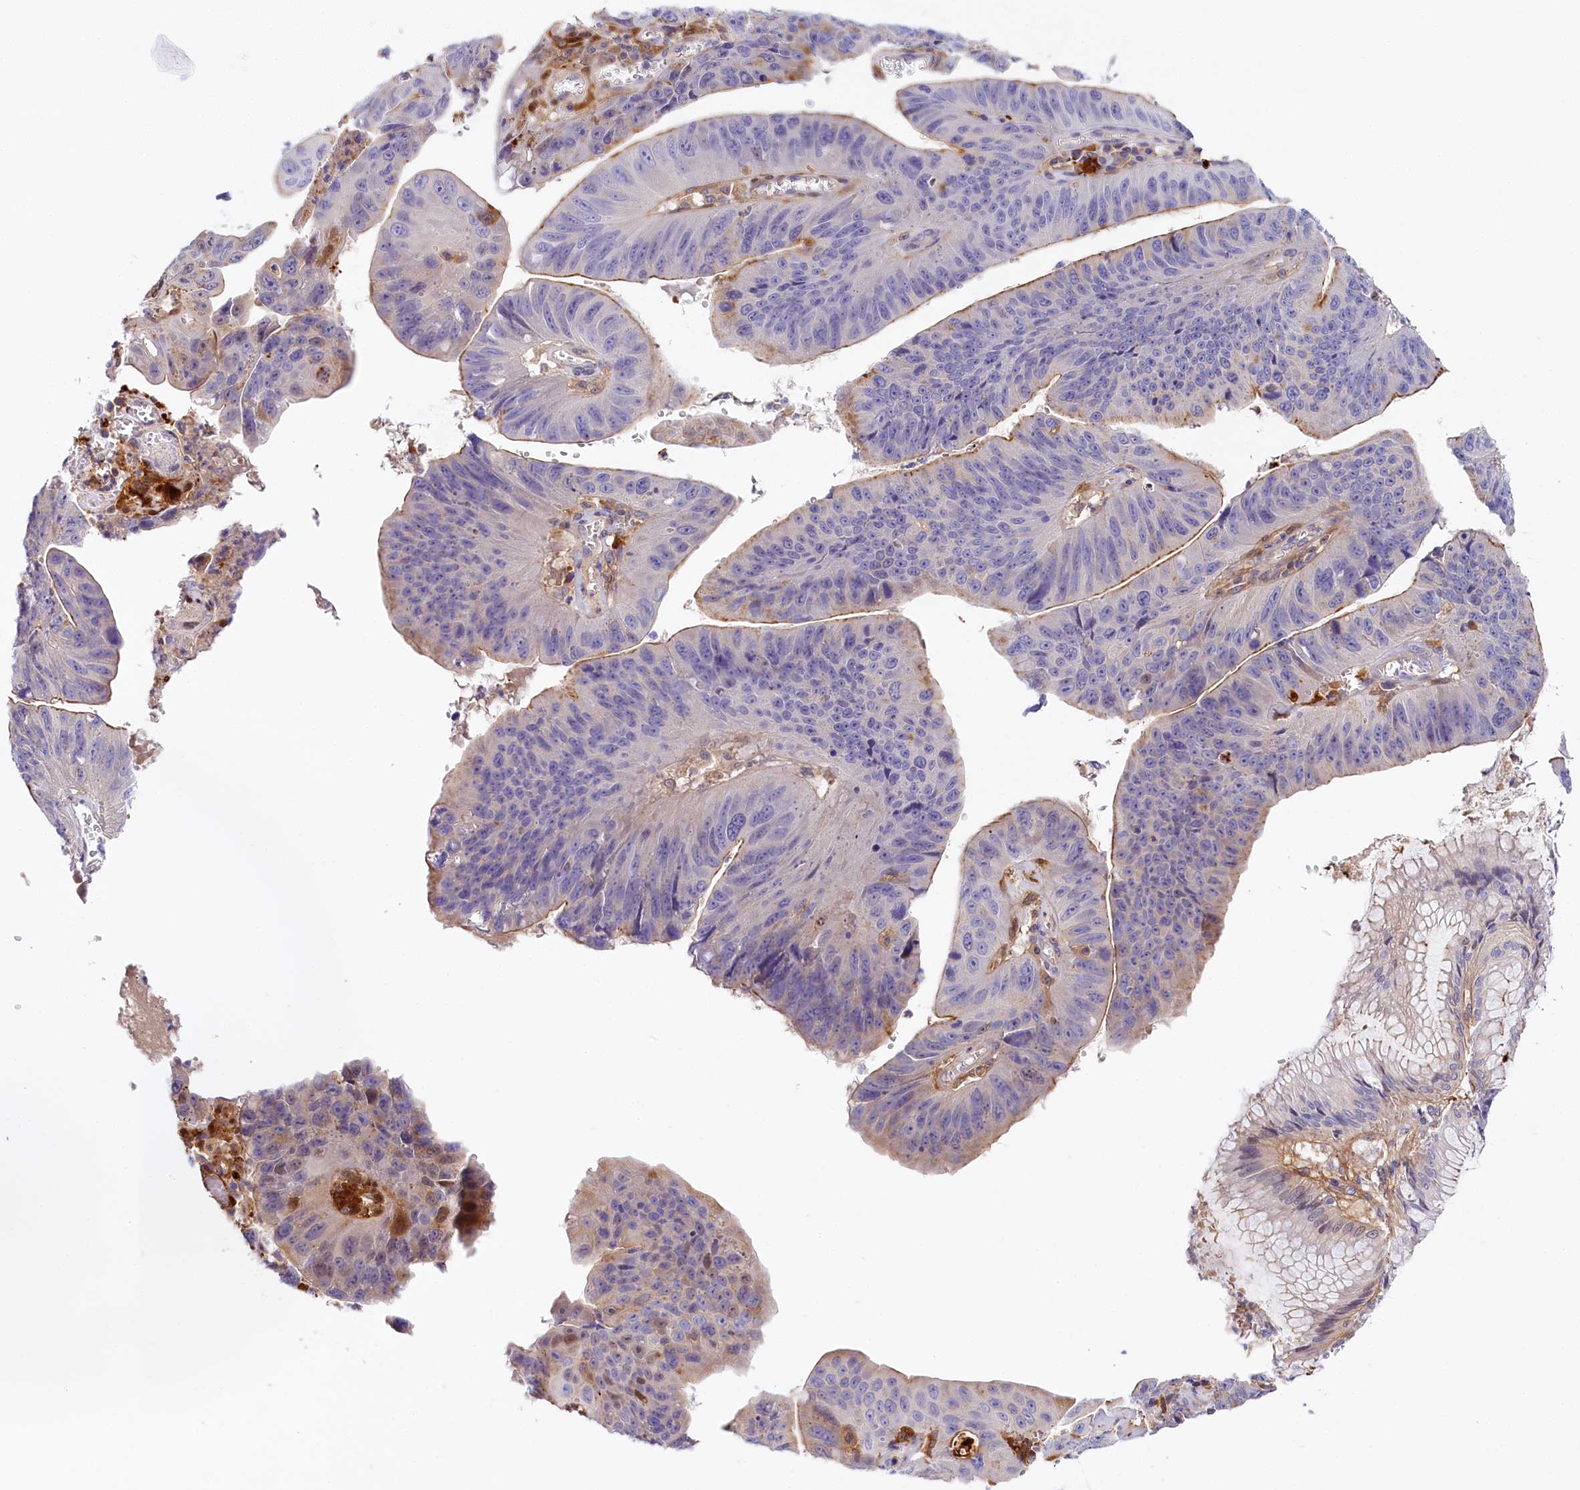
{"staining": {"intensity": "negative", "quantity": "none", "location": "none"}, "tissue": "stomach cancer", "cell_type": "Tumor cells", "image_type": "cancer", "snomed": [{"axis": "morphology", "description": "Adenocarcinoma, NOS"}, {"axis": "topography", "description": "Stomach"}], "caption": "Micrograph shows no protein staining in tumor cells of stomach cancer (adenocarcinoma) tissue.", "gene": "KATNB1", "patient": {"sex": "male", "age": 59}}